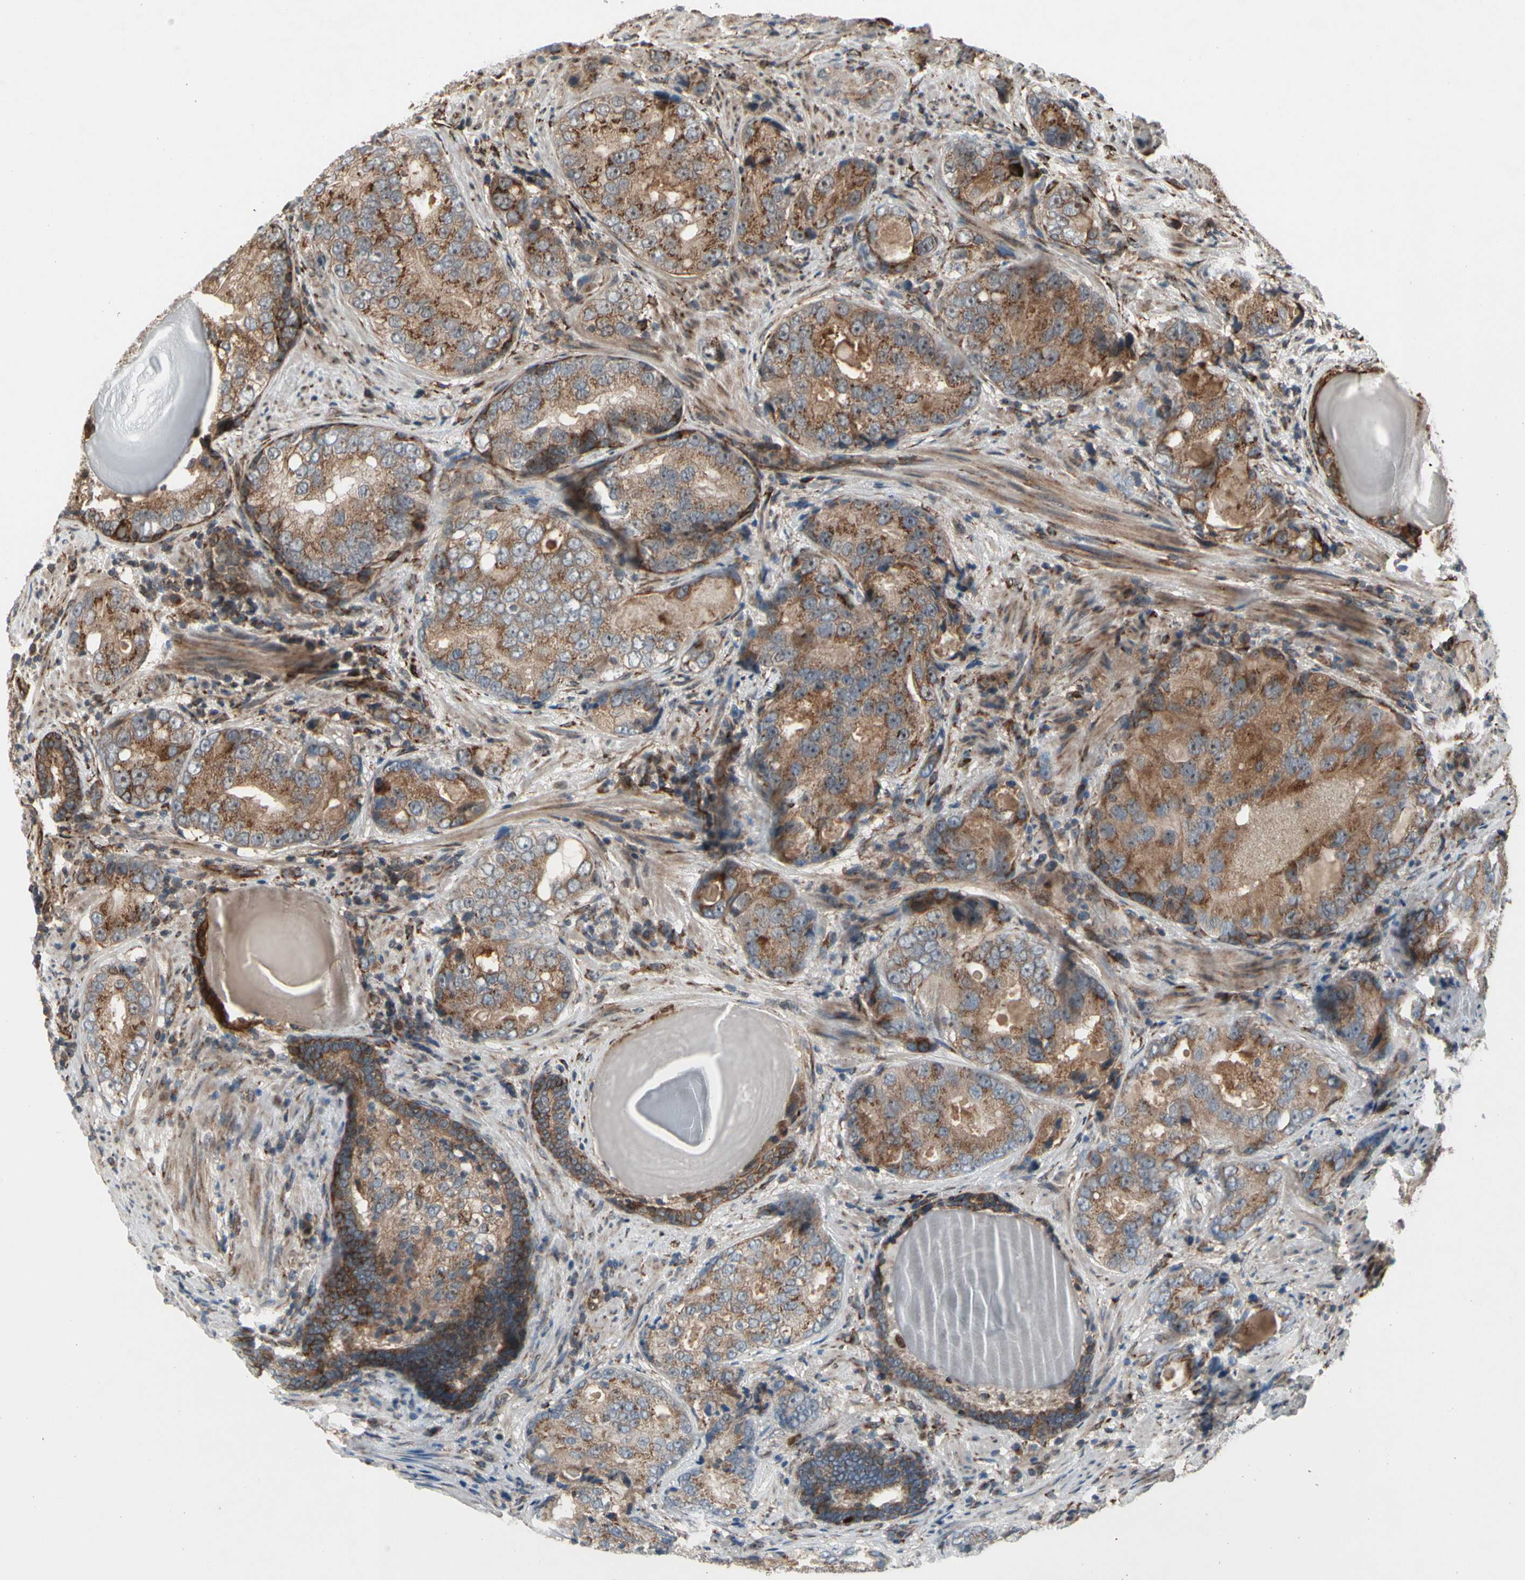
{"staining": {"intensity": "strong", "quantity": ">75%", "location": "cytoplasmic/membranous"}, "tissue": "prostate cancer", "cell_type": "Tumor cells", "image_type": "cancer", "snomed": [{"axis": "morphology", "description": "Adenocarcinoma, High grade"}, {"axis": "topography", "description": "Prostate"}], "caption": "IHC (DAB) staining of human prostate cancer reveals strong cytoplasmic/membranous protein staining in about >75% of tumor cells. (Stains: DAB (3,3'-diaminobenzidine) in brown, nuclei in blue, Microscopy: brightfield microscopy at high magnification).", "gene": "SLC39A9", "patient": {"sex": "male", "age": 66}}